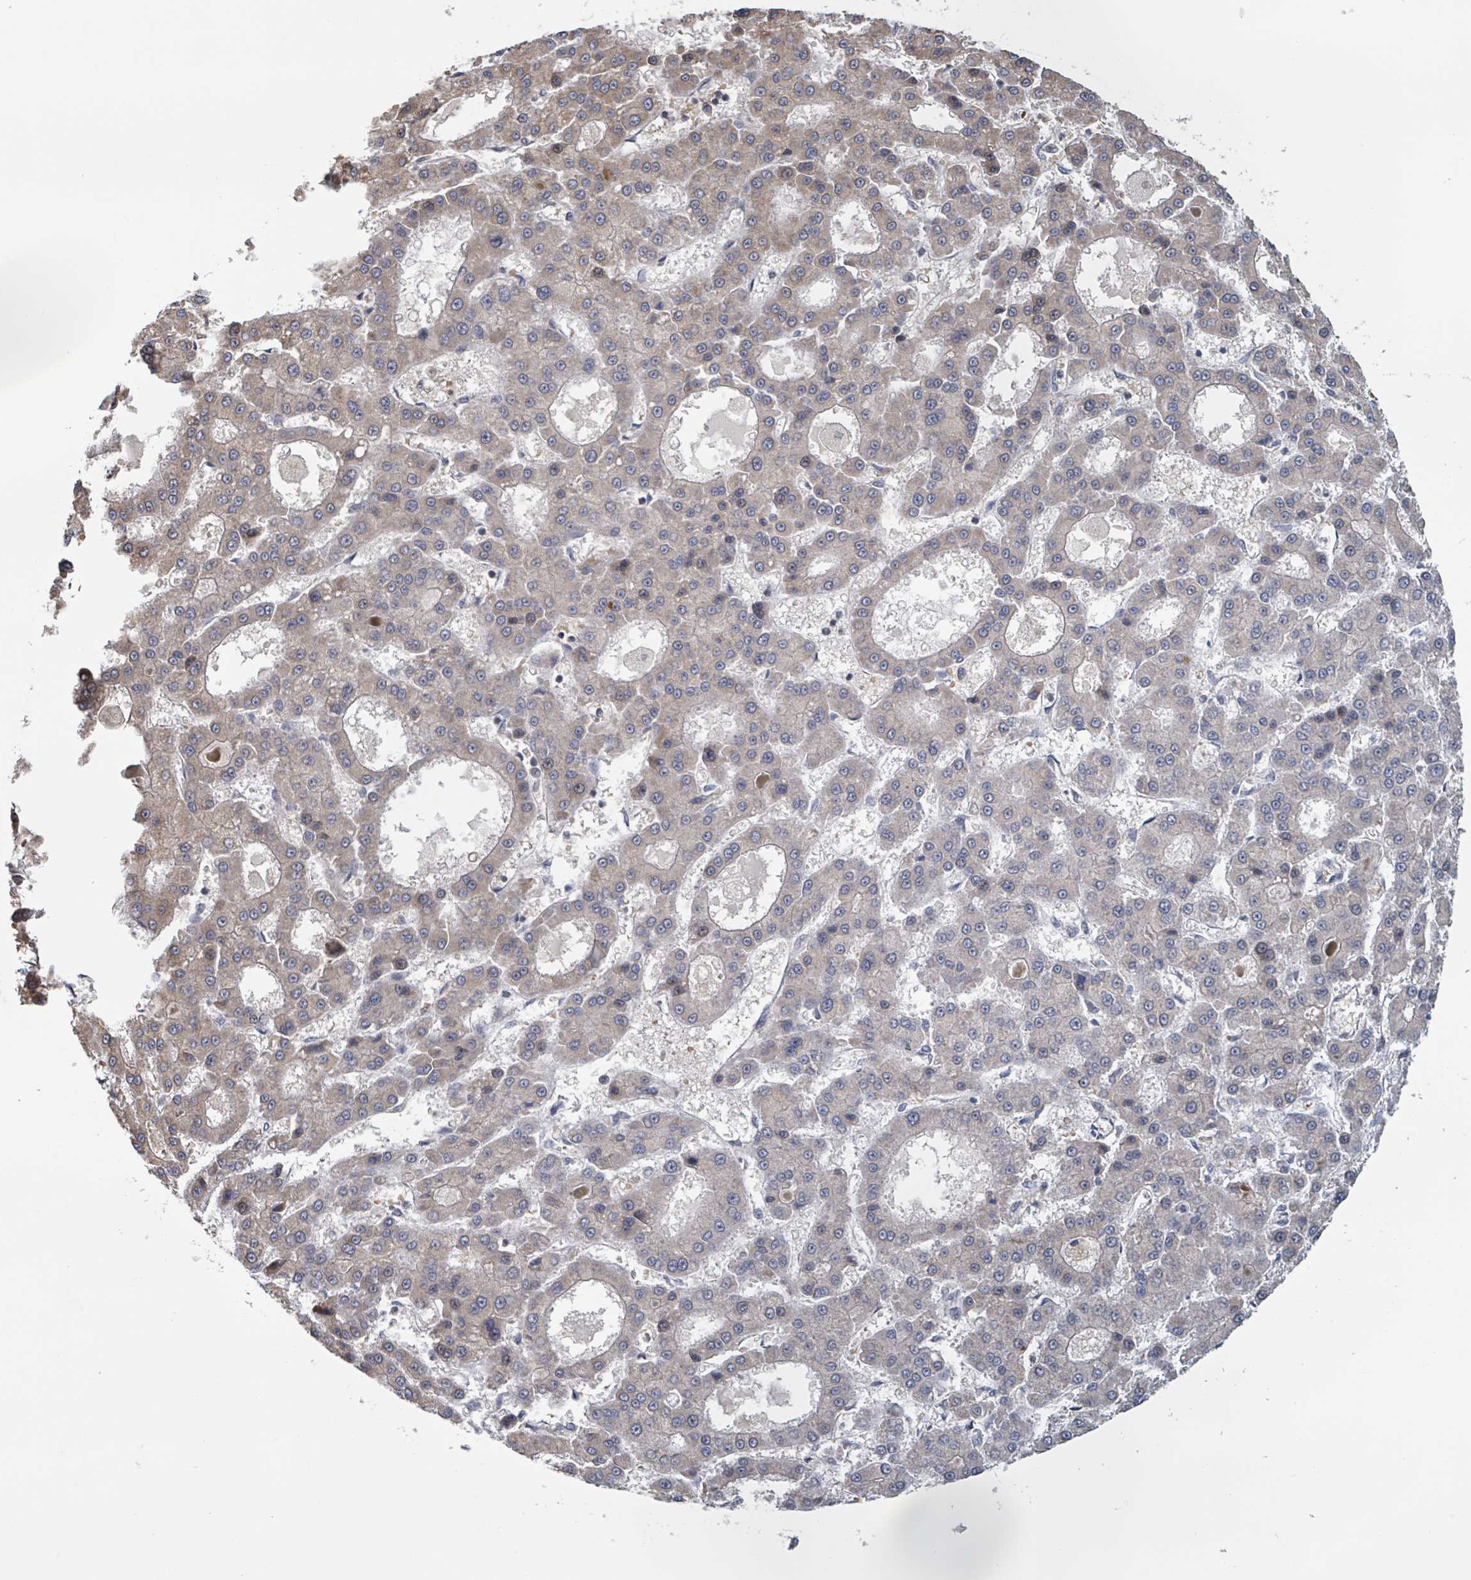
{"staining": {"intensity": "weak", "quantity": "25%-75%", "location": "cytoplasmic/membranous"}, "tissue": "liver cancer", "cell_type": "Tumor cells", "image_type": "cancer", "snomed": [{"axis": "morphology", "description": "Carcinoma, Hepatocellular, NOS"}, {"axis": "topography", "description": "Liver"}], "caption": "The micrograph exhibits staining of liver hepatocellular carcinoma, revealing weak cytoplasmic/membranous protein expression (brown color) within tumor cells. (DAB IHC, brown staining for protein, blue staining for nuclei).", "gene": "HIVEP1", "patient": {"sex": "male", "age": 70}}